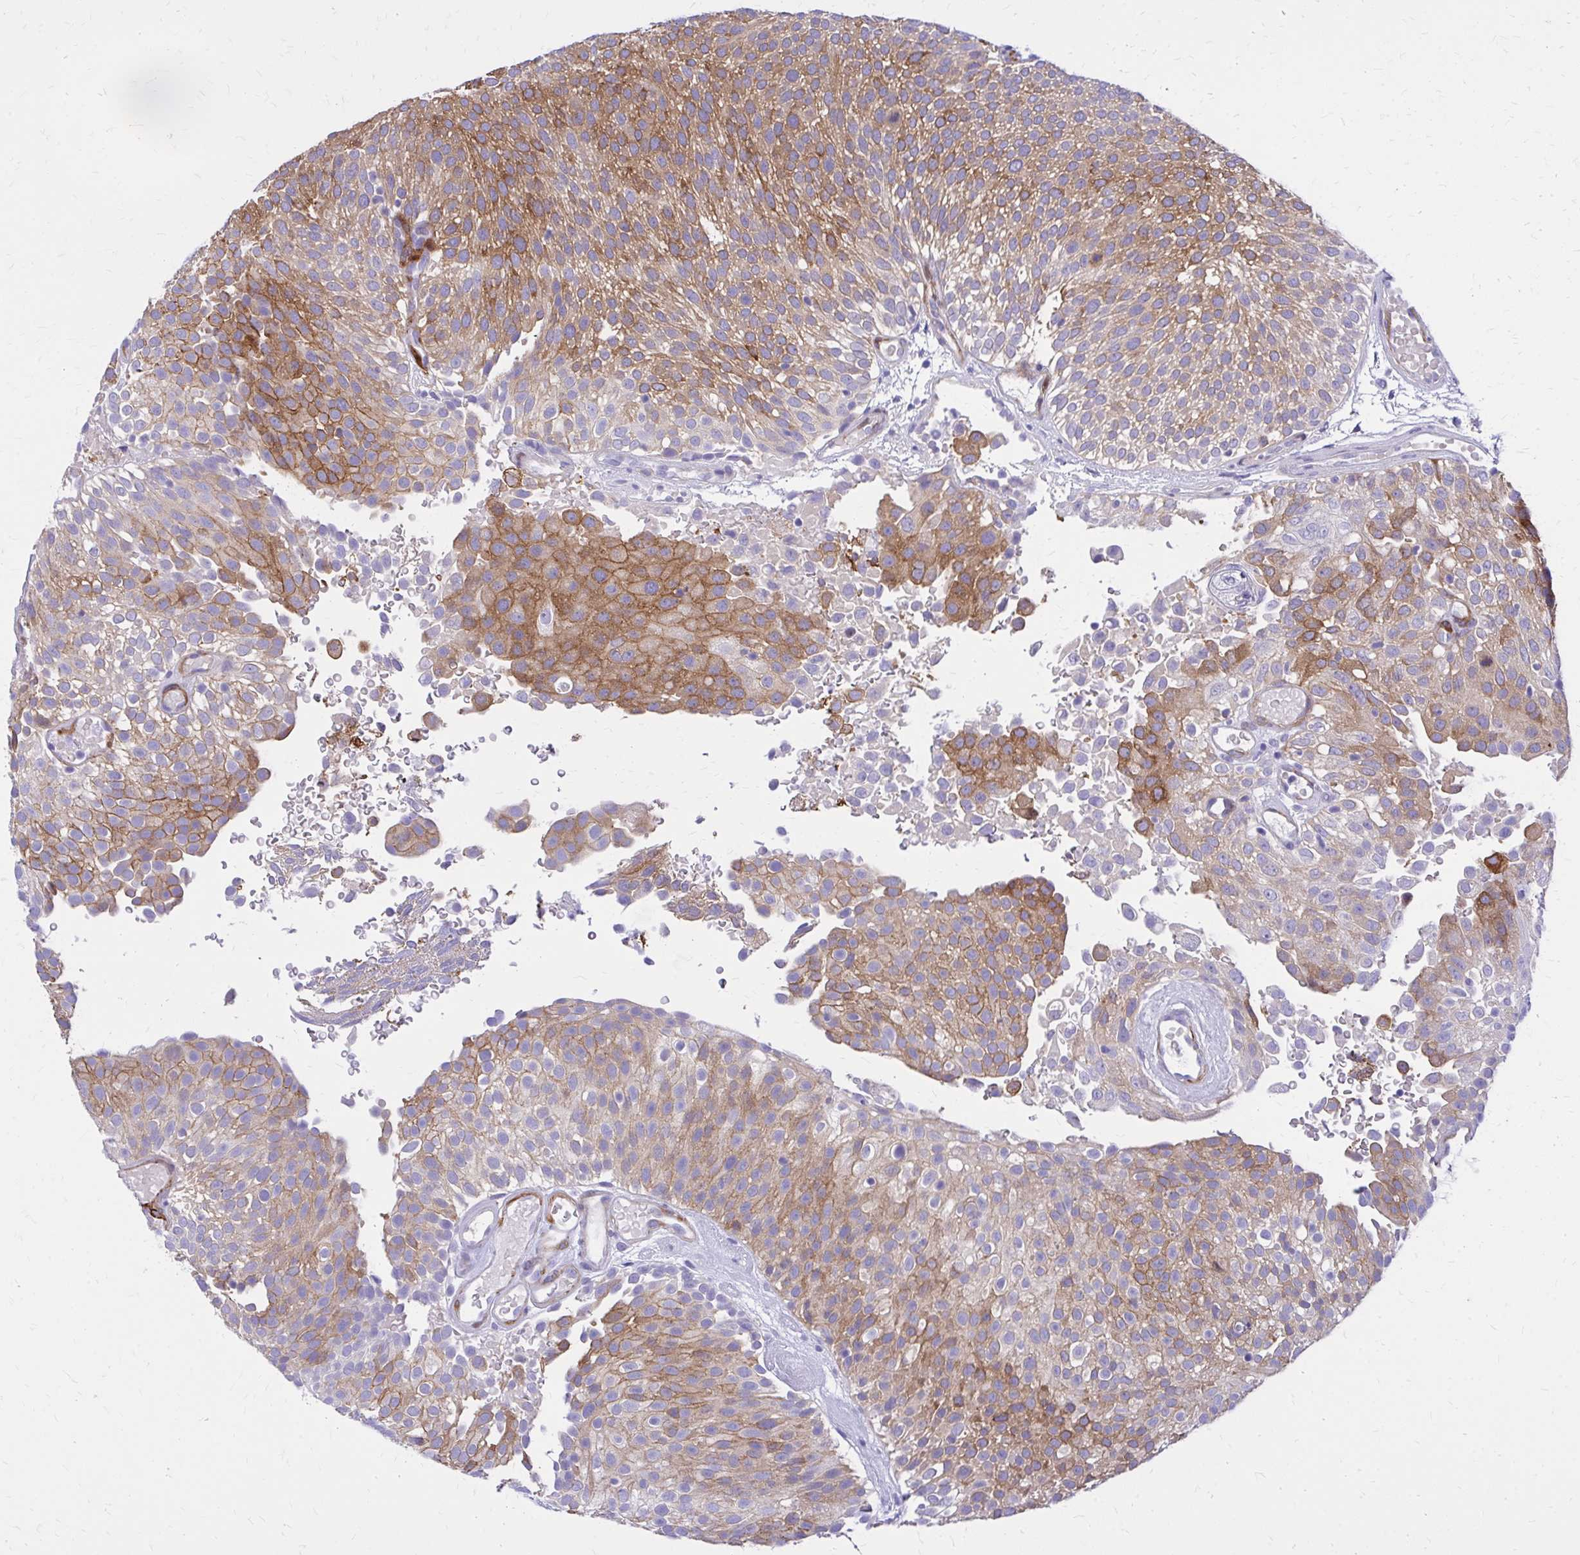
{"staining": {"intensity": "strong", "quantity": "25%-75%", "location": "cytoplasmic/membranous"}, "tissue": "urothelial cancer", "cell_type": "Tumor cells", "image_type": "cancer", "snomed": [{"axis": "morphology", "description": "Urothelial carcinoma, Low grade"}, {"axis": "topography", "description": "Urinary bladder"}], "caption": "Tumor cells display high levels of strong cytoplasmic/membranous expression in about 25%-75% of cells in urothelial carcinoma (low-grade).", "gene": "EPB41L1", "patient": {"sex": "male", "age": 78}}